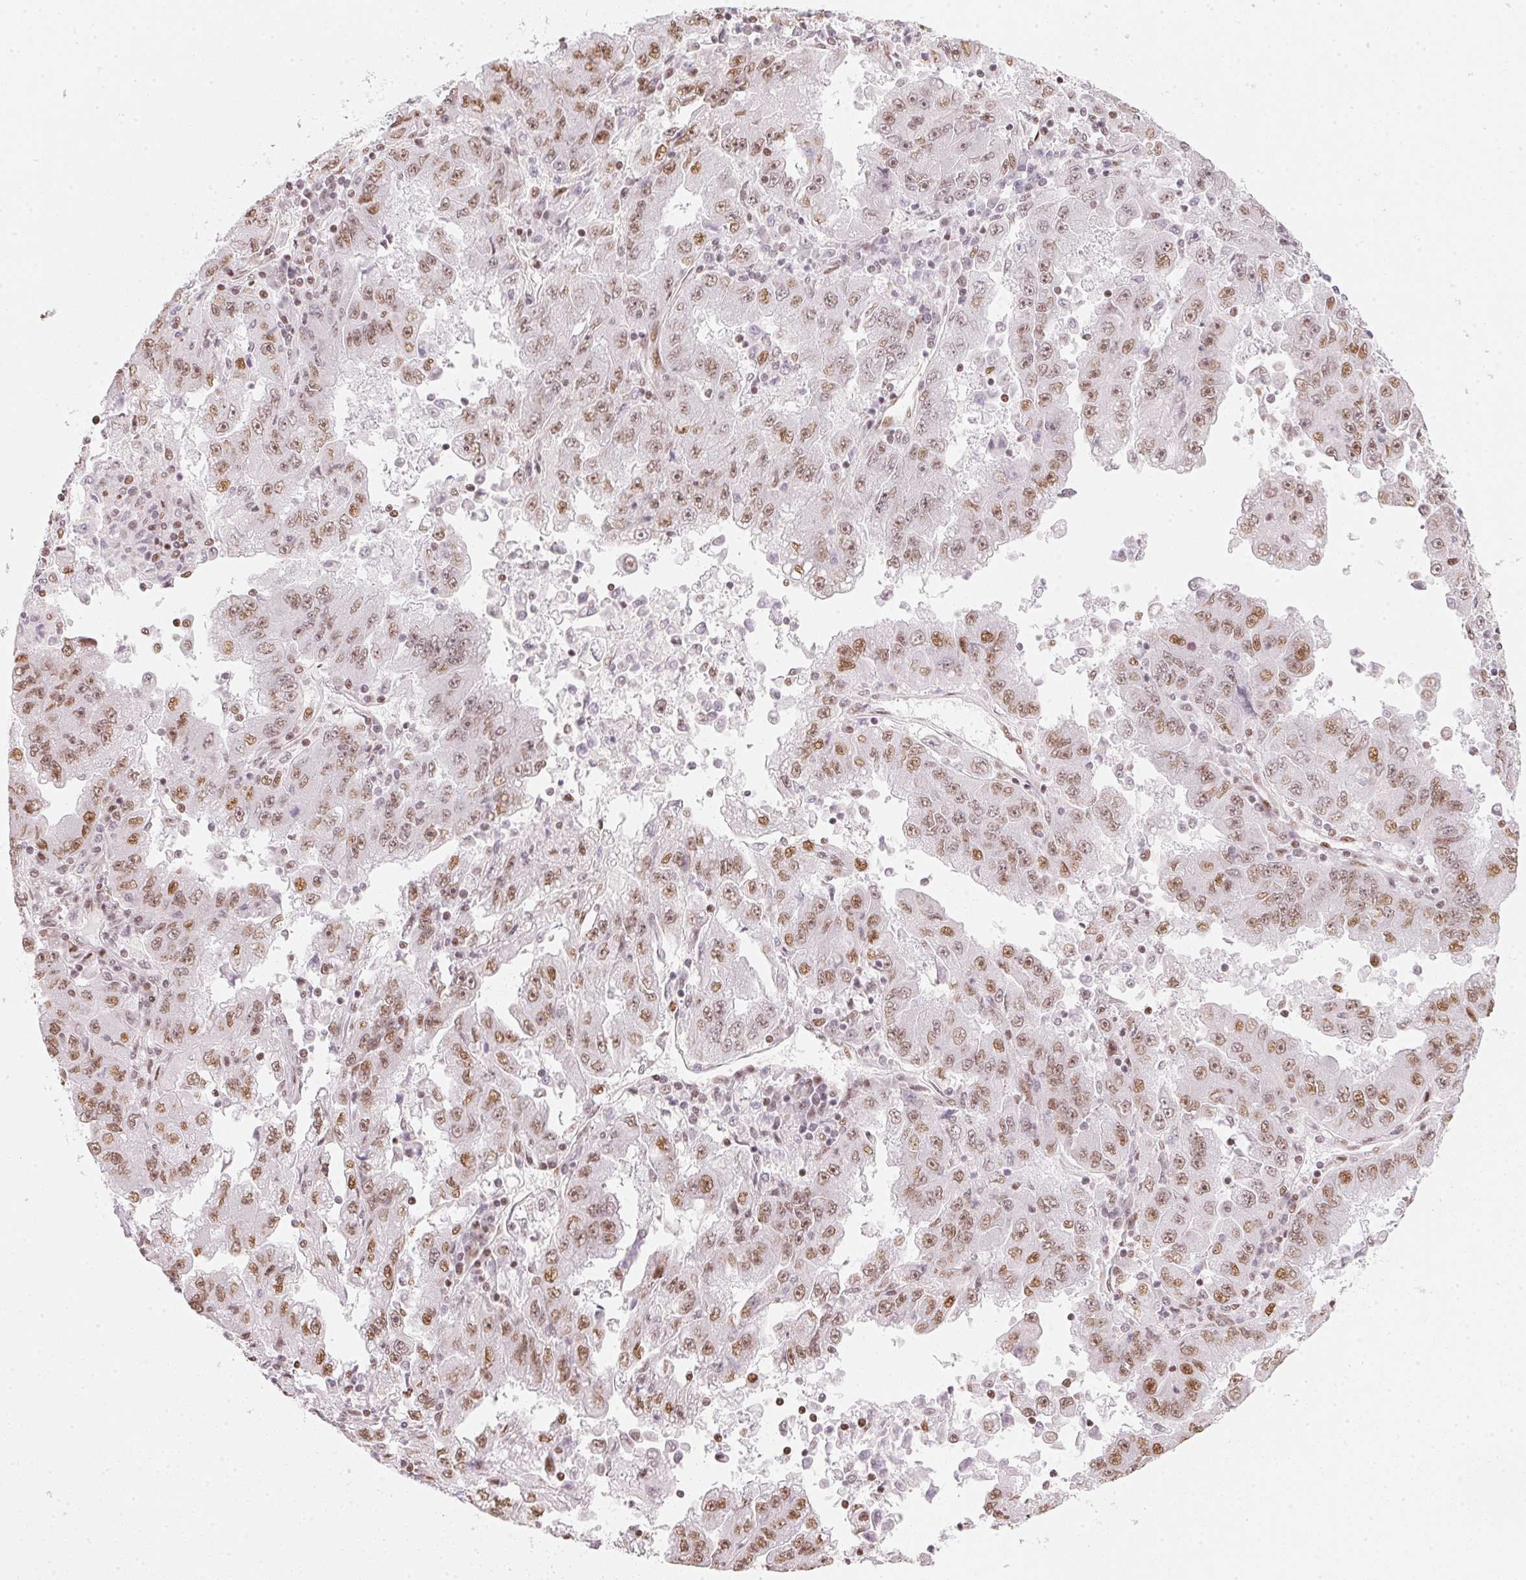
{"staining": {"intensity": "moderate", "quantity": ">75%", "location": "nuclear"}, "tissue": "lung cancer", "cell_type": "Tumor cells", "image_type": "cancer", "snomed": [{"axis": "morphology", "description": "Adenocarcinoma, NOS"}, {"axis": "morphology", "description": "Adenocarcinoma primary or metastatic"}, {"axis": "topography", "description": "Lung"}], "caption": "Protein staining of lung cancer (adenocarcinoma) tissue demonstrates moderate nuclear positivity in about >75% of tumor cells.", "gene": "KAT6A", "patient": {"sex": "male", "age": 74}}